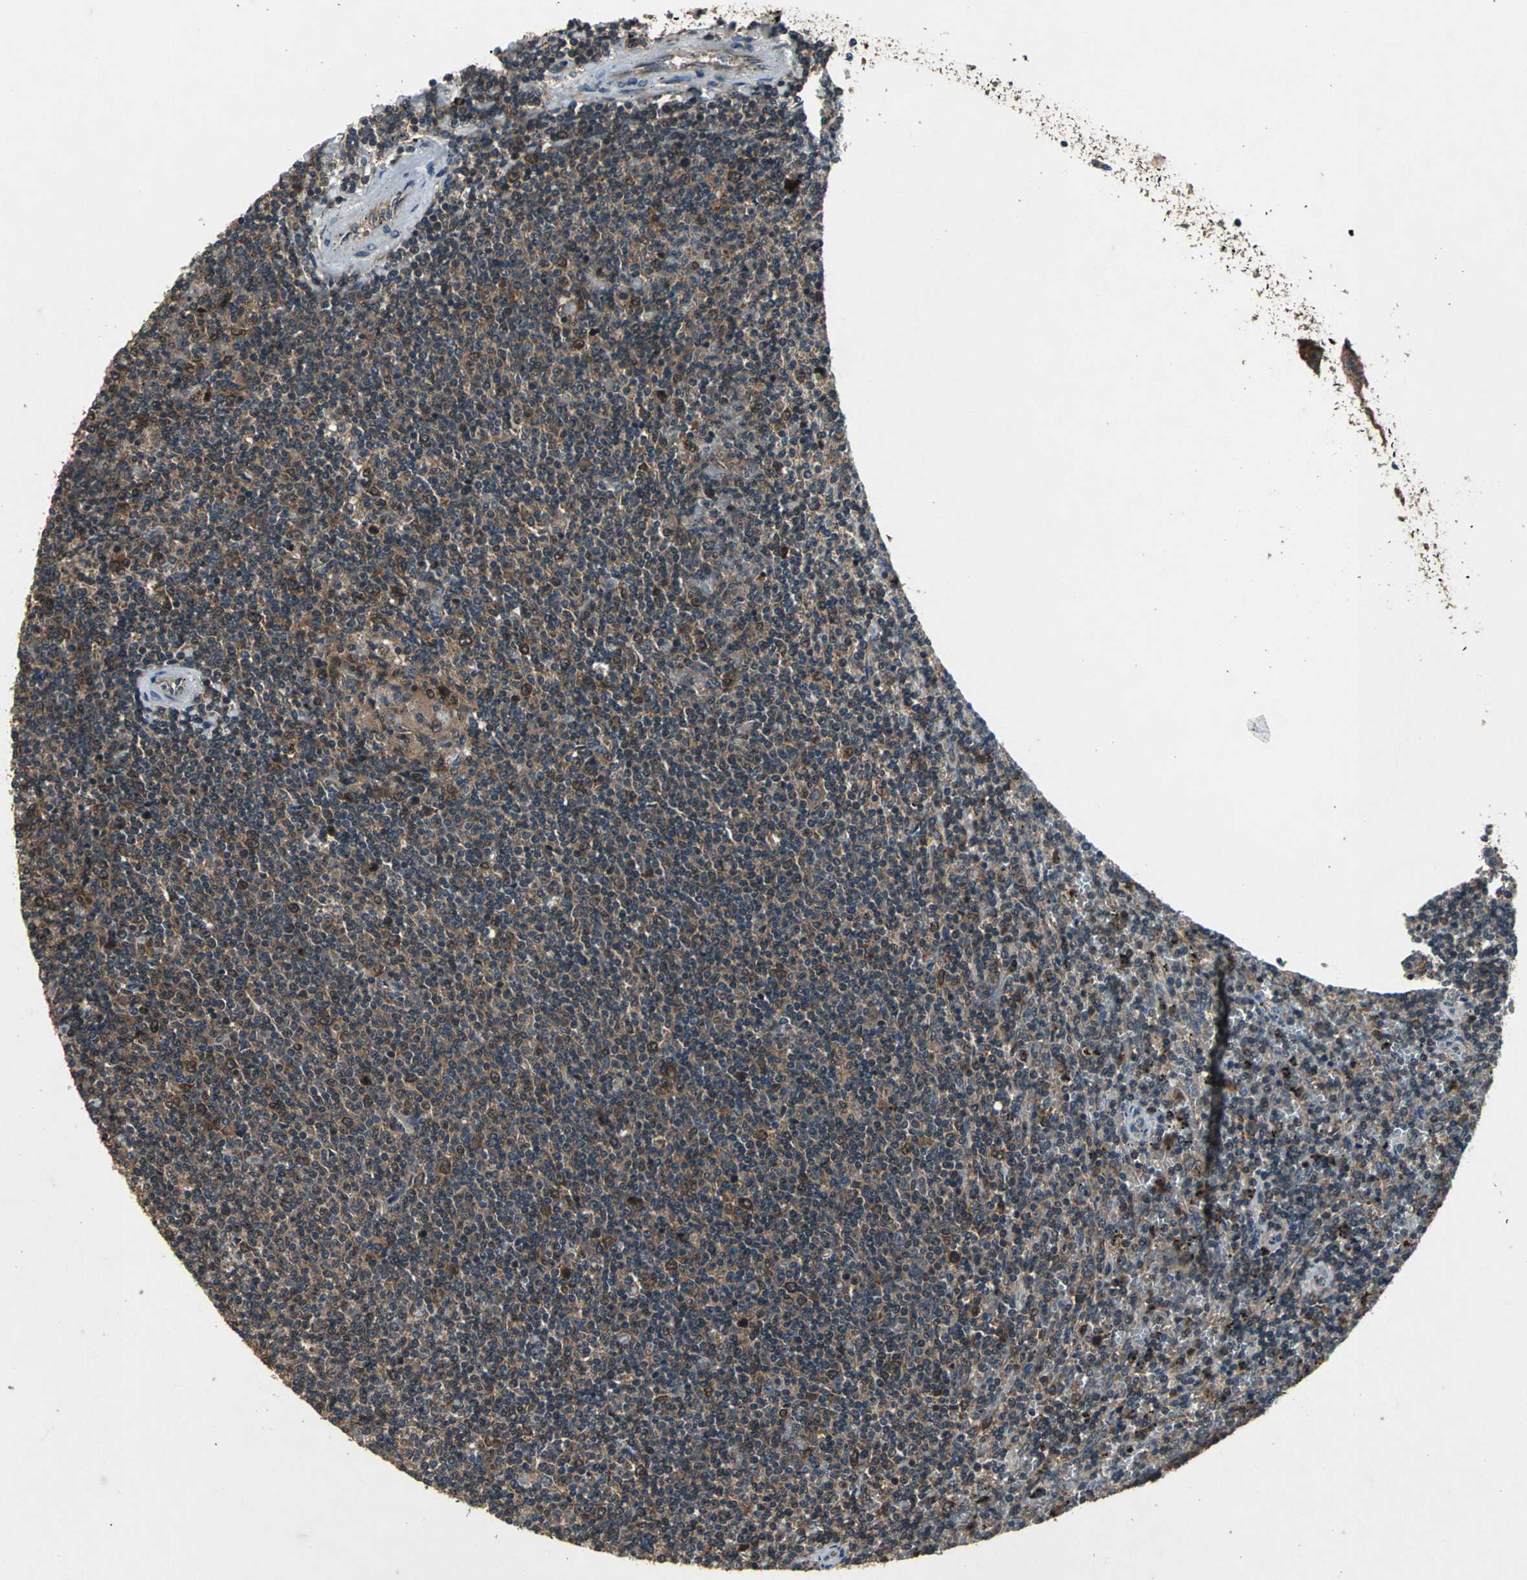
{"staining": {"intensity": "strong", "quantity": ">75%", "location": "cytoplasmic/membranous,nuclear"}, "tissue": "lymphoma", "cell_type": "Tumor cells", "image_type": "cancer", "snomed": [{"axis": "morphology", "description": "Malignant lymphoma, non-Hodgkin's type, Low grade"}, {"axis": "topography", "description": "Spleen"}], "caption": "Human low-grade malignant lymphoma, non-Hodgkin's type stained with a protein marker demonstrates strong staining in tumor cells.", "gene": "ZNF608", "patient": {"sex": "female", "age": 50}}